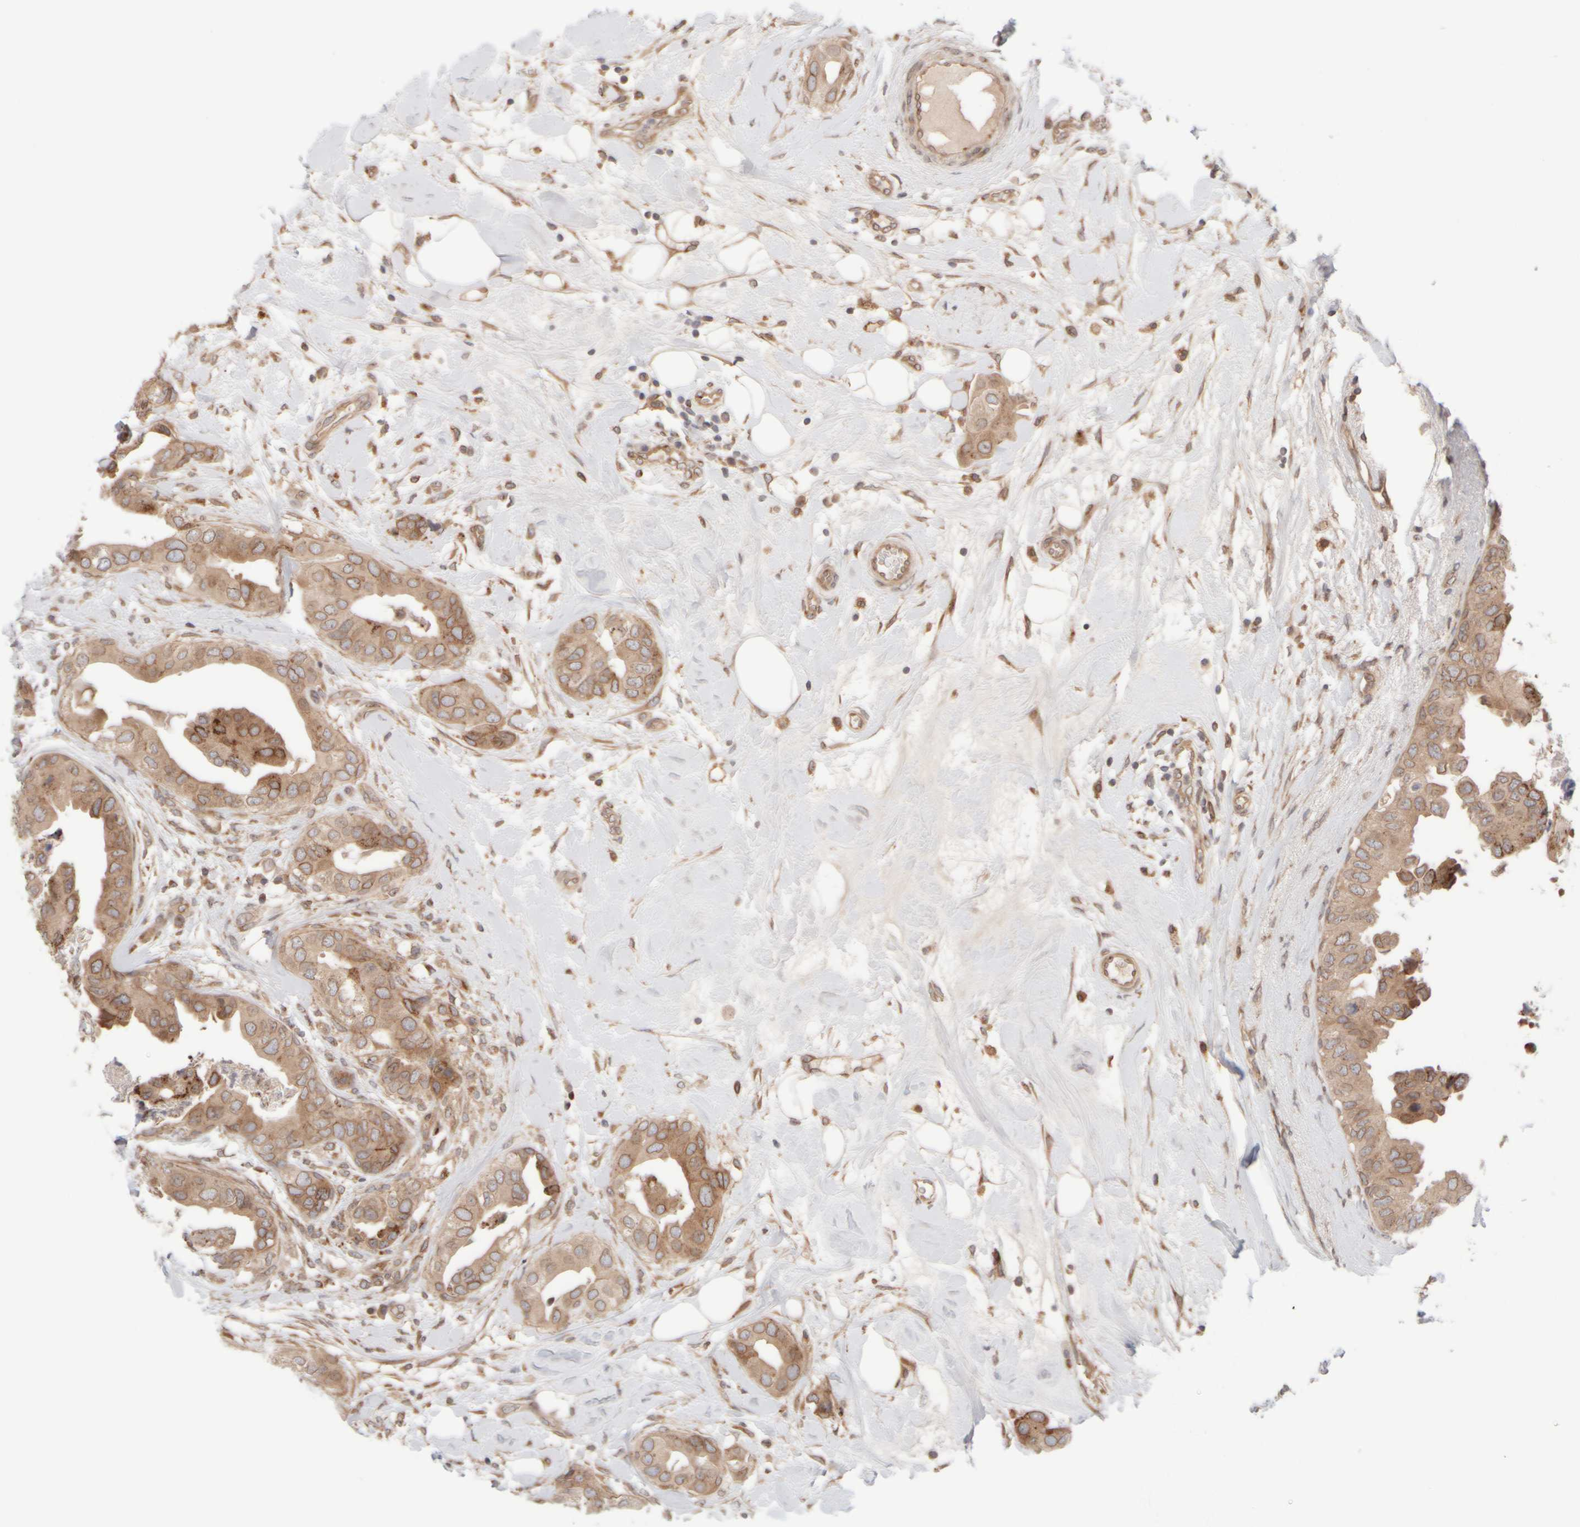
{"staining": {"intensity": "moderate", "quantity": ">75%", "location": "cytoplasmic/membranous,nuclear"}, "tissue": "breast cancer", "cell_type": "Tumor cells", "image_type": "cancer", "snomed": [{"axis": "morphology", "description": "Duct carcinoma"}, {"axis": "topography", "description": "Breast"}], "caption": "Immunohistochemical staining of breast cancer (invasive ductal carcinoma) exhibits medium levels of moderate cytoplasmic/membranous and nuclear protein staining in approximately >75% of tumor cells.", "gene": "GCN1", "patient": {"sex": "female", "age": 40}}